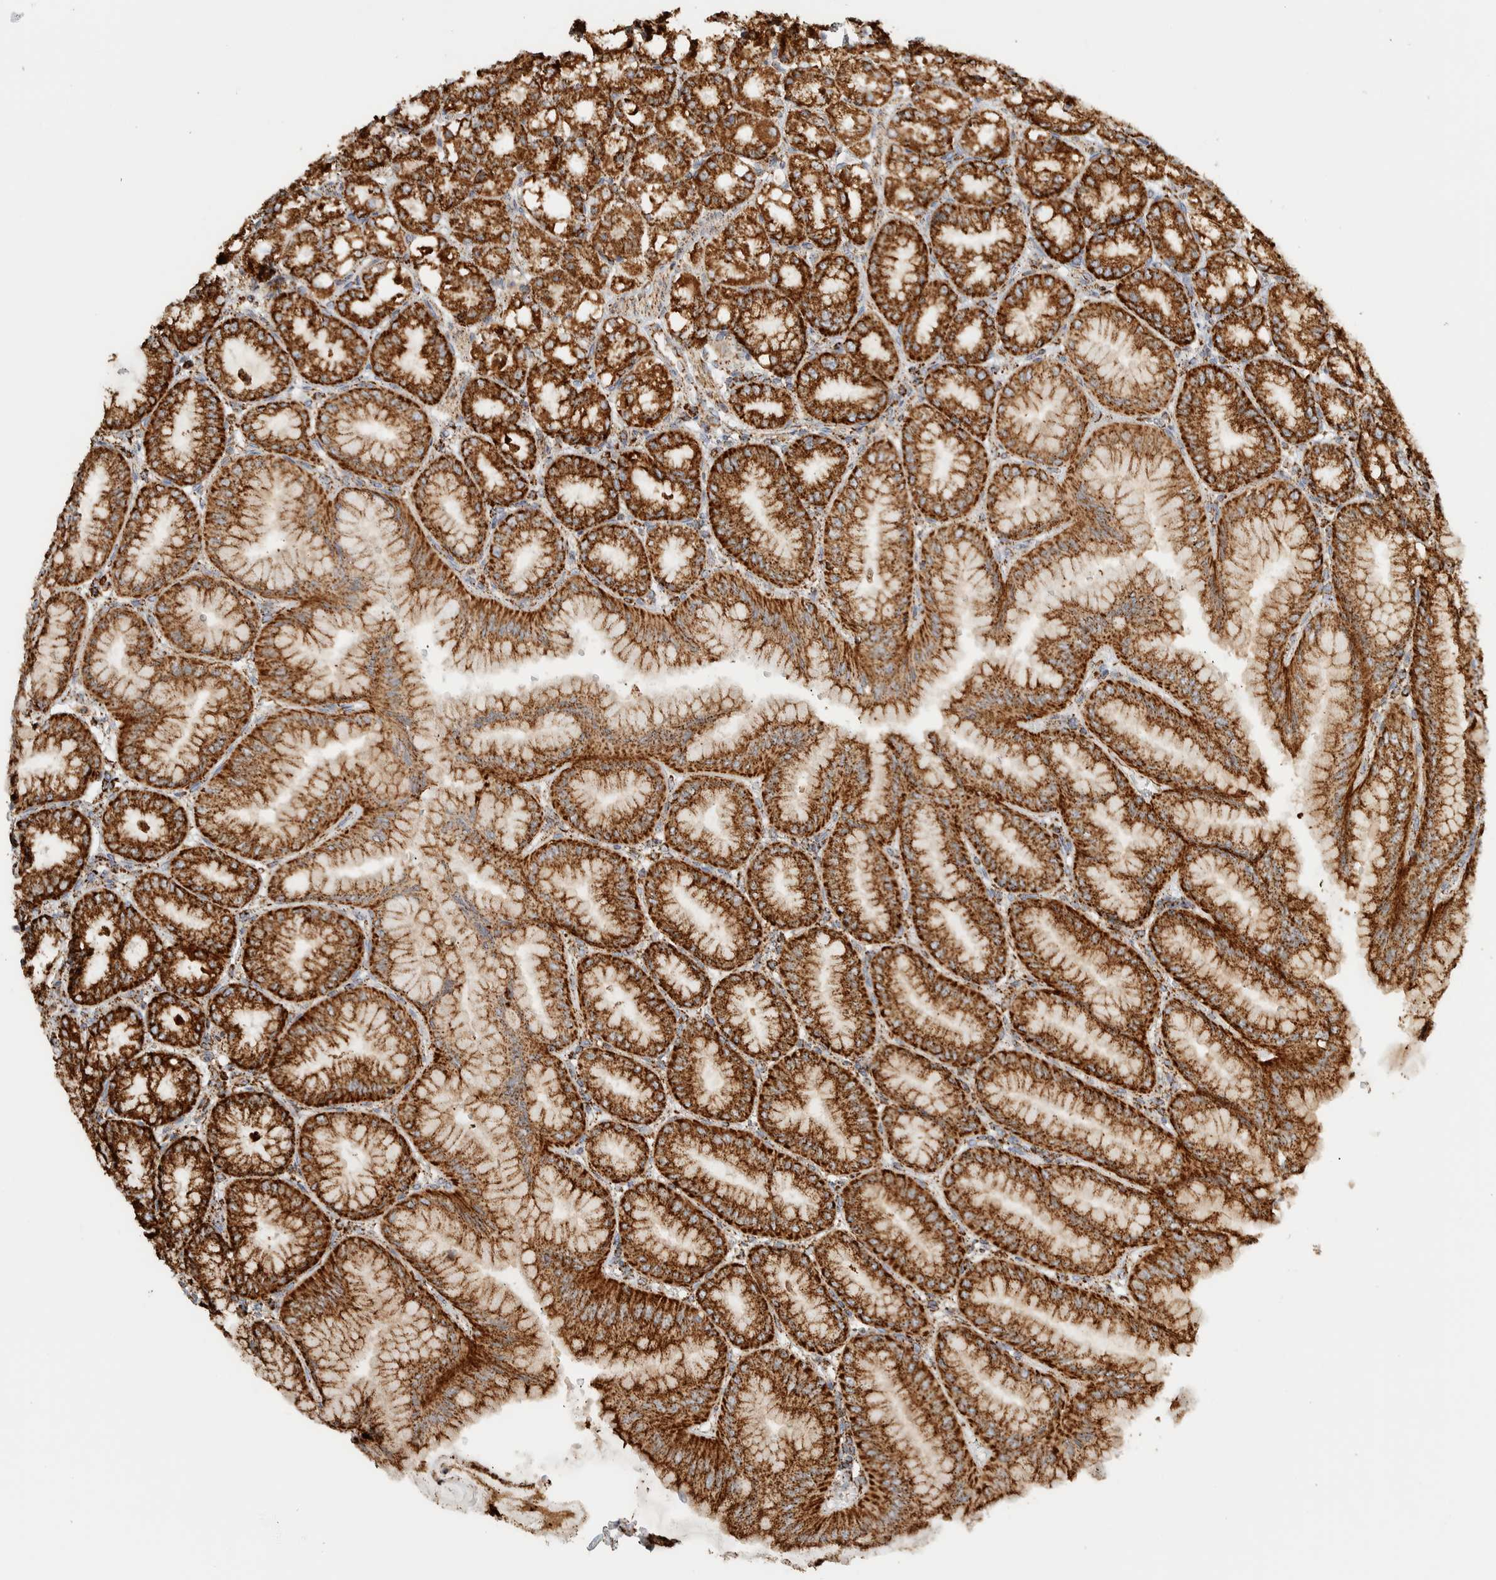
{"staining": {"intensity": "strong", "quantity": ">75%", "location": "cytoplasmic/membranous"}, "tissue": "stomach", "cell_type": "Glandular cells", "image_type": "normal", "snomed": [{"axis": "morphology", "description": "Normal tissue, NOS"}, {"axis": "topography", "description": "Stomach, lower"}], "caption": "Protein positivity by IHC displays strong cytoplasmic/membranous expression in approximately >75% of glandular cells in benign stomach.", "gene": "ZNF454", "patient": {"sex": "male", "age": 71}}